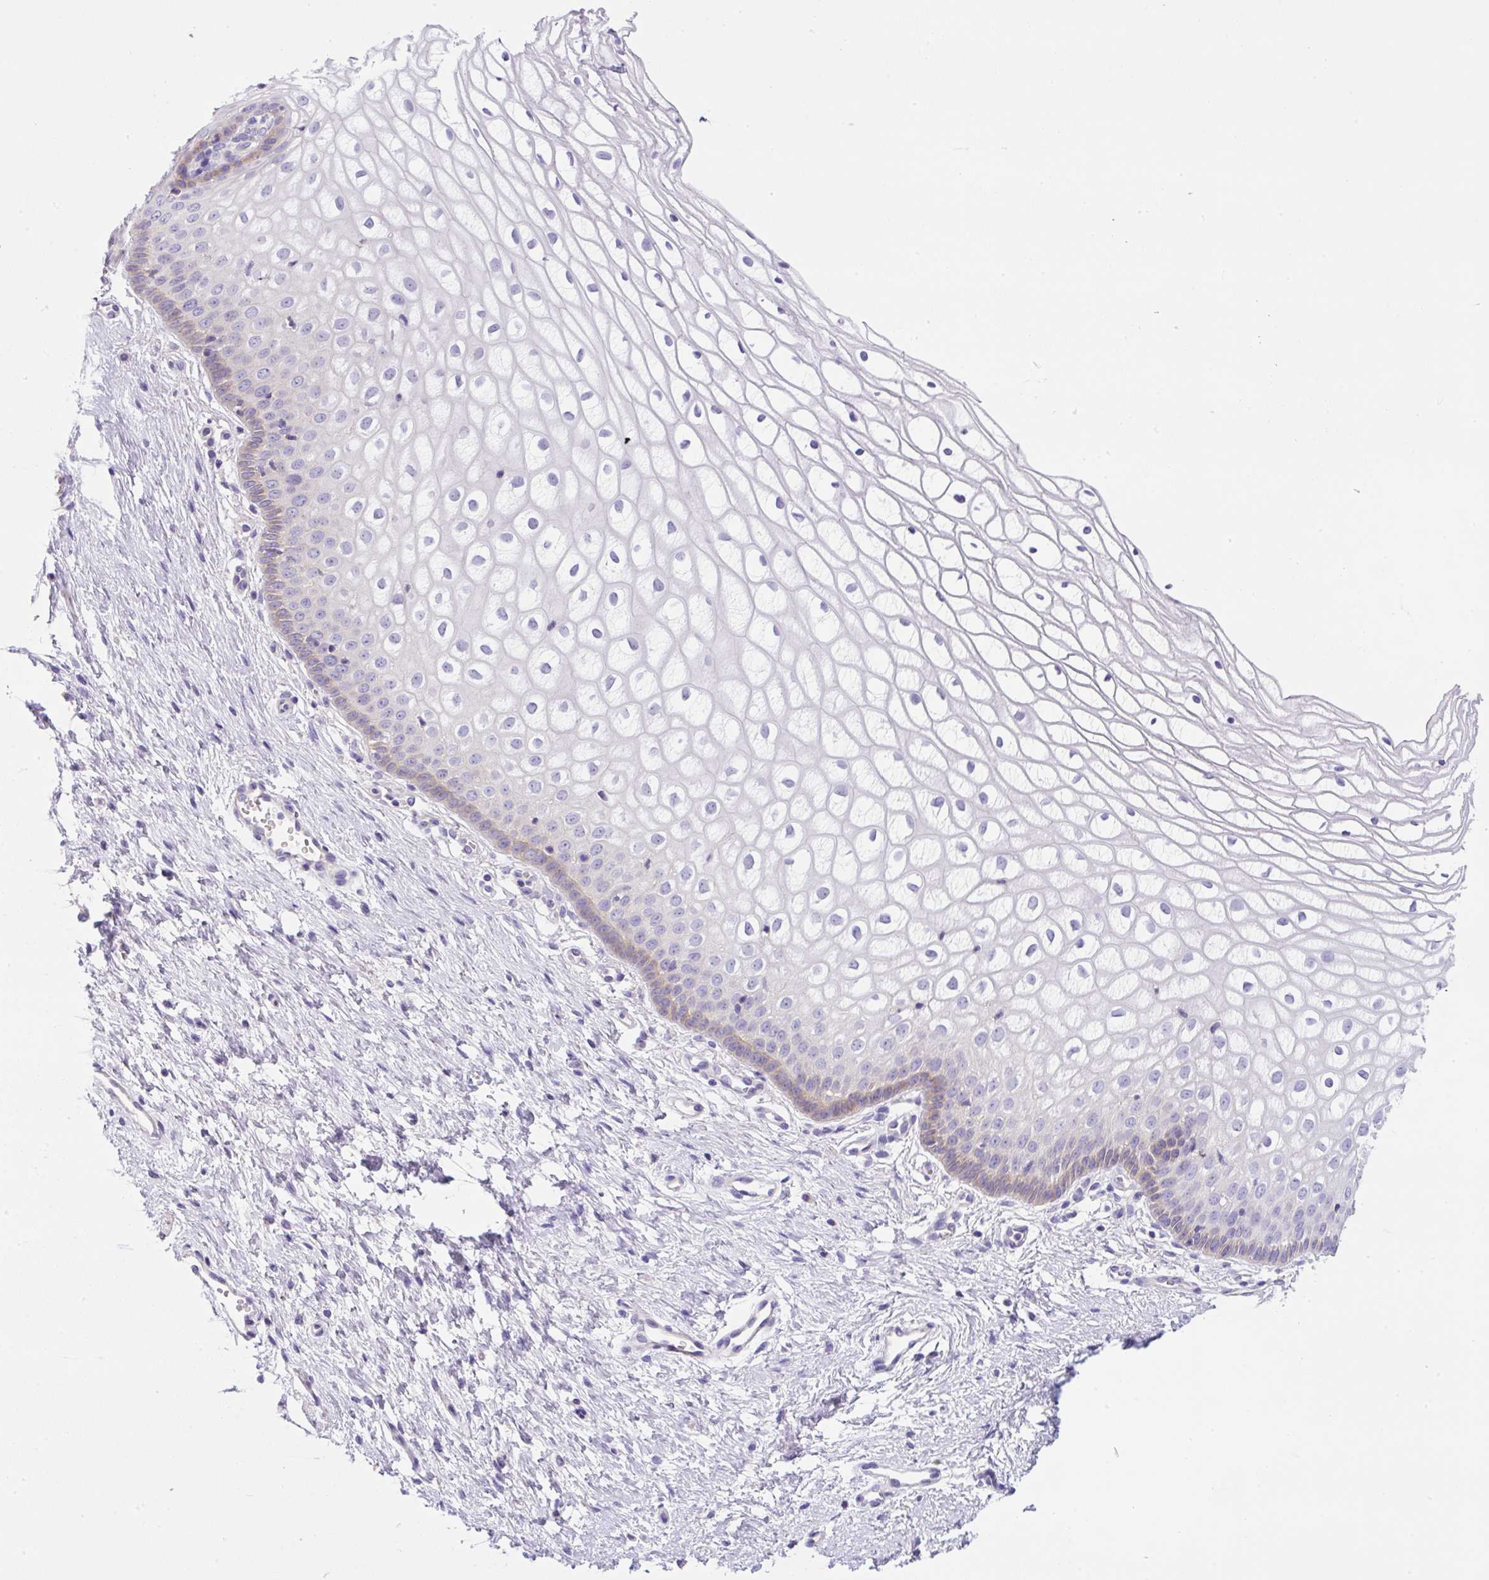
{"staining": {"intensity": "weak", "quantity": "<25%", "location": "cytoplasmic/membranous"}, "tissue": "cervix", "cell_type": "Squamous epithelial cells", "image_type": "normal", "snomed": [{"axis": "morphology", "description": "Normal tissue, NOS"}, {"axis": "topography", "description": "Cervix"}], "caption": "Squamous epithelial cells are negative for protein expression in normal human cervix. The staining was performed using DAB (3,3'-diaminobenzidine) to visualize the protein expression in brown, while the nuclei were stained in blue with hematoxylin (Magnification: 20x).", "gene": "NPTN", "patient": {"sex": "female", "age": 36}}